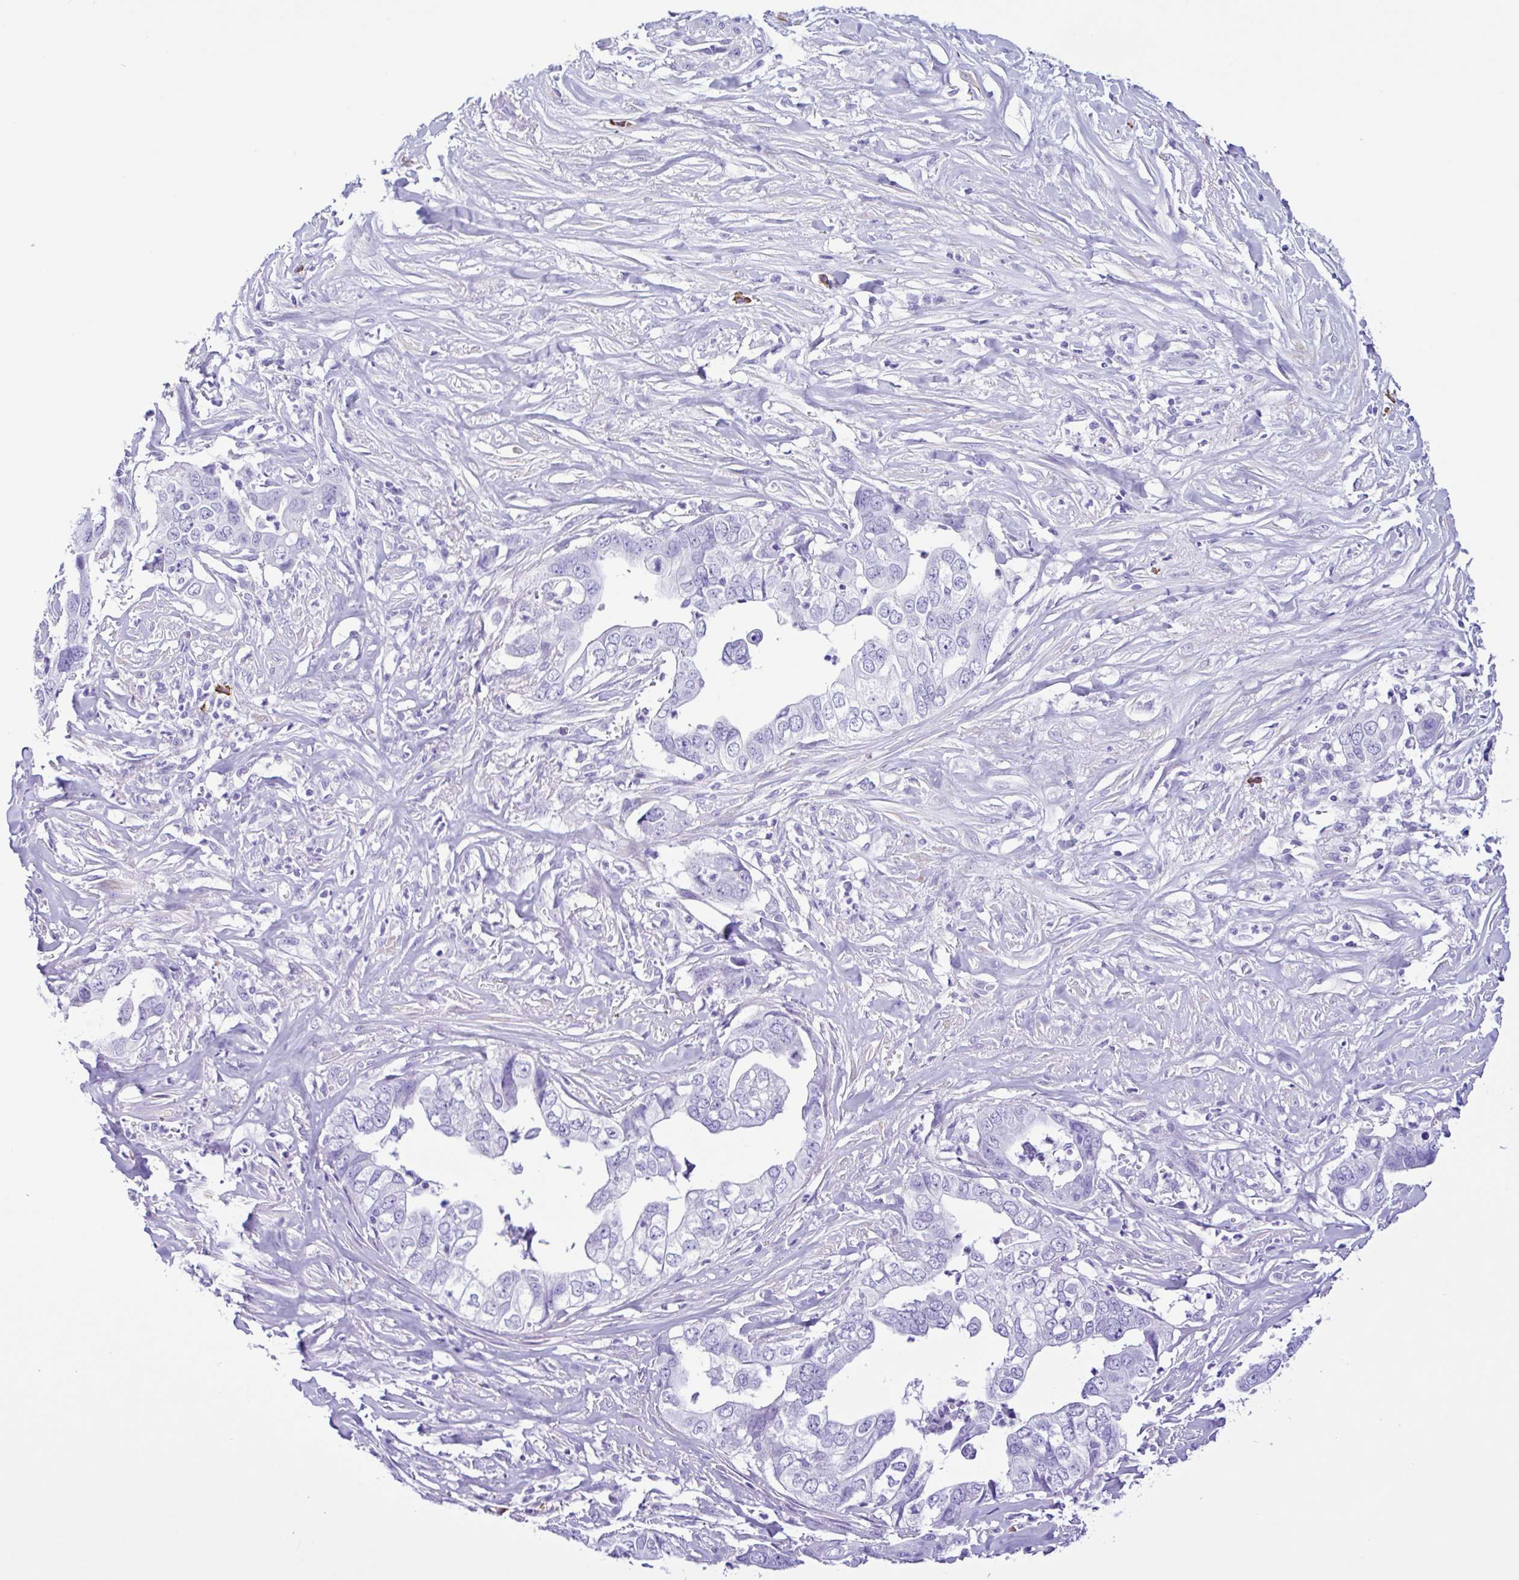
{"staining": {"intensity": "negative", "quantity": "none", "location": "none"}, "tissue": "liver cancer", "cell_type": "Tumor cells", "image_type": "cancer", "snomed": [{"axis": "morphology", "description": "Cholangiocarcinoma"}, {"axis": "topography", "description": "Liver"}], "caption": "This is a micrograph of IHC staining of liver cholangiocarcinoma, which shows no expression in tumor cells.", "gene": "PIGF", "patient": {"sex": "female", "age": 79}}